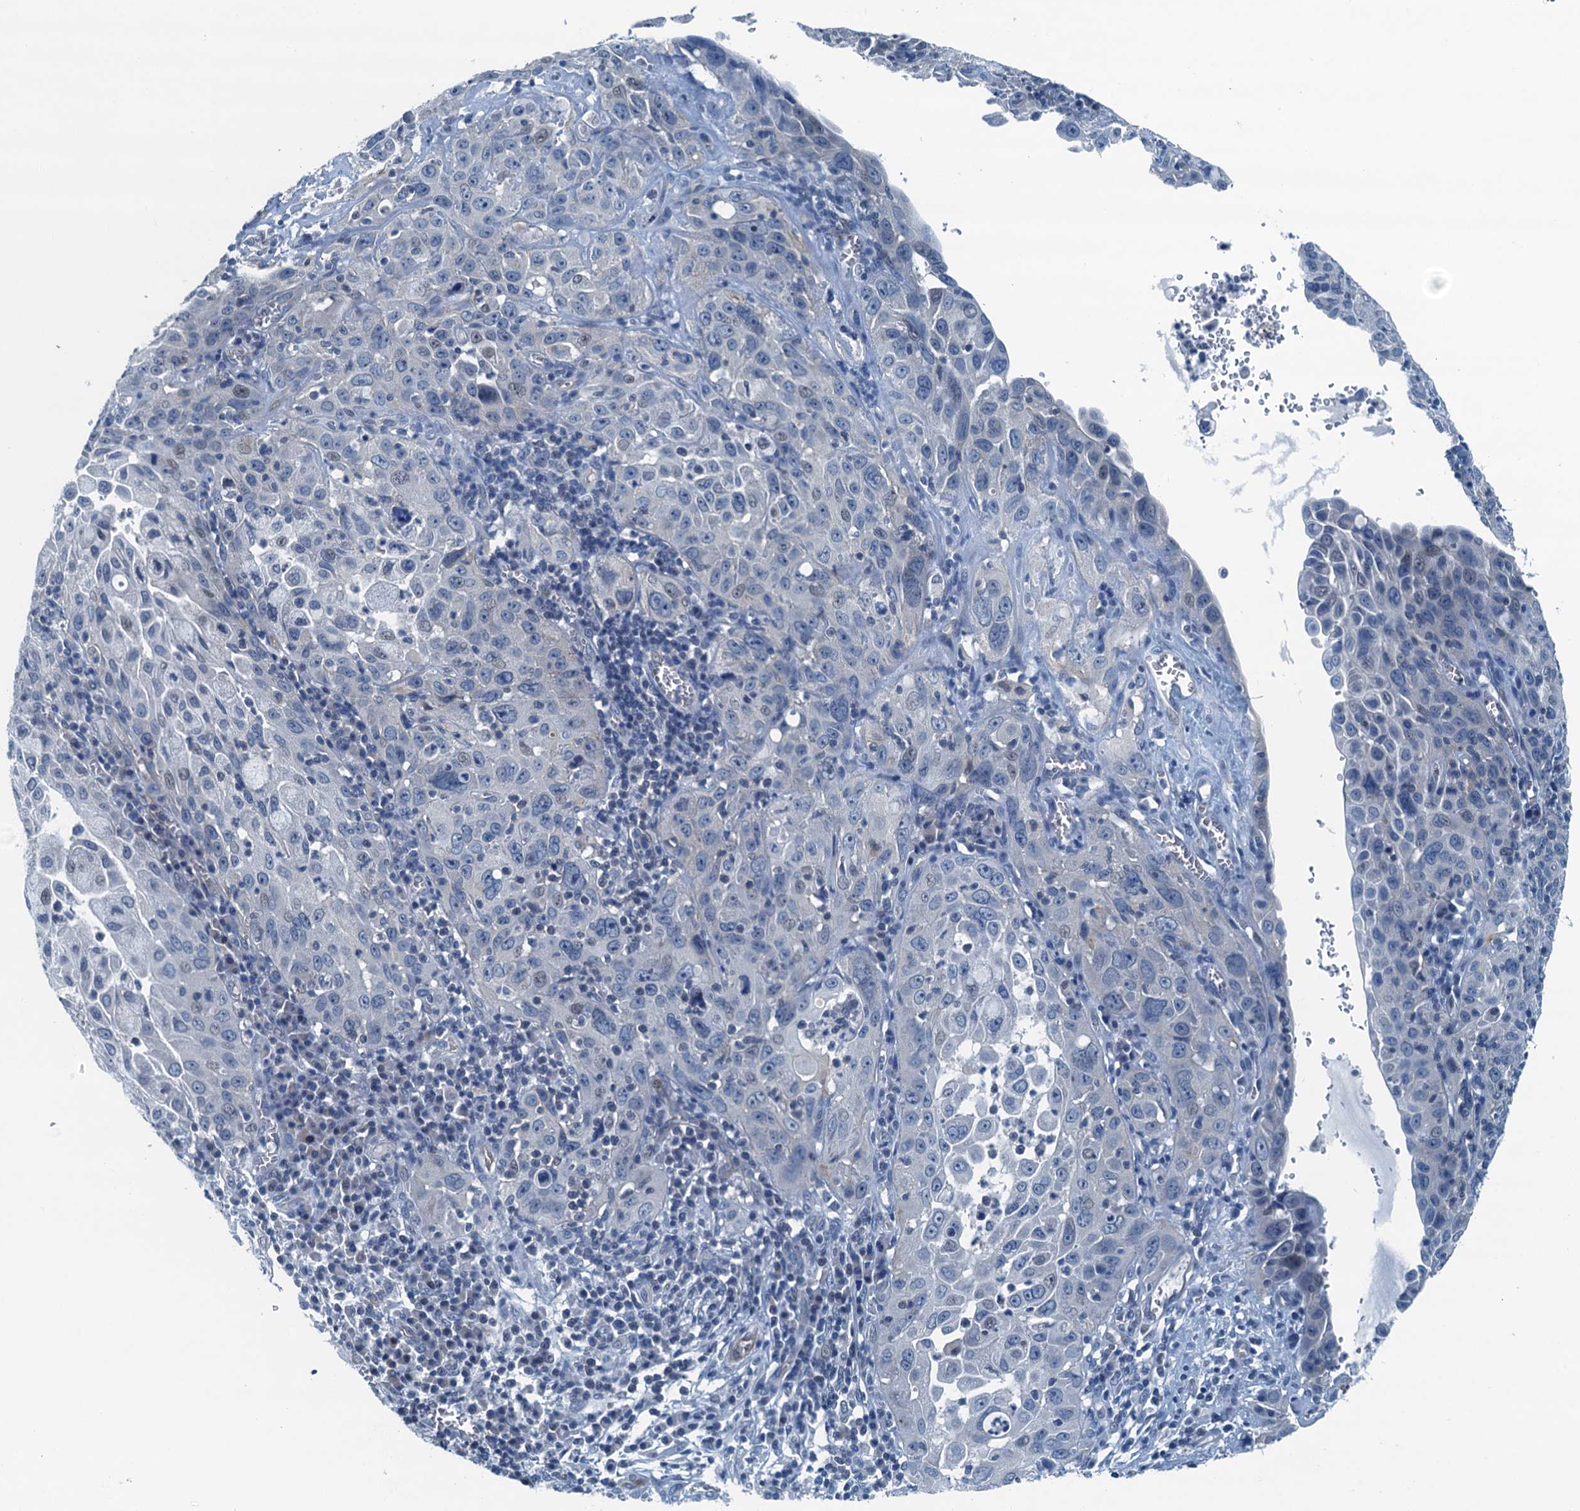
{"staining": {"intensity": "negative", "quantity": "none", "location": "none"}, "tissue": "cervical cancer", "cell_type": "Tumor cells", "image_type": "cancer", "snomed": [{"axis": "morphology", "description": "Squamous cell carcinoma, NOS"}, {"axis": "topography", "description": "Cervix"}], "caption": "This is an immunohistochemistry histopathology image of squamous cell carcinoma (cervical). There is no positivity in tumor cells.", "gene": "GFOD2", "patient": {"sex": "female", "age": 42}}